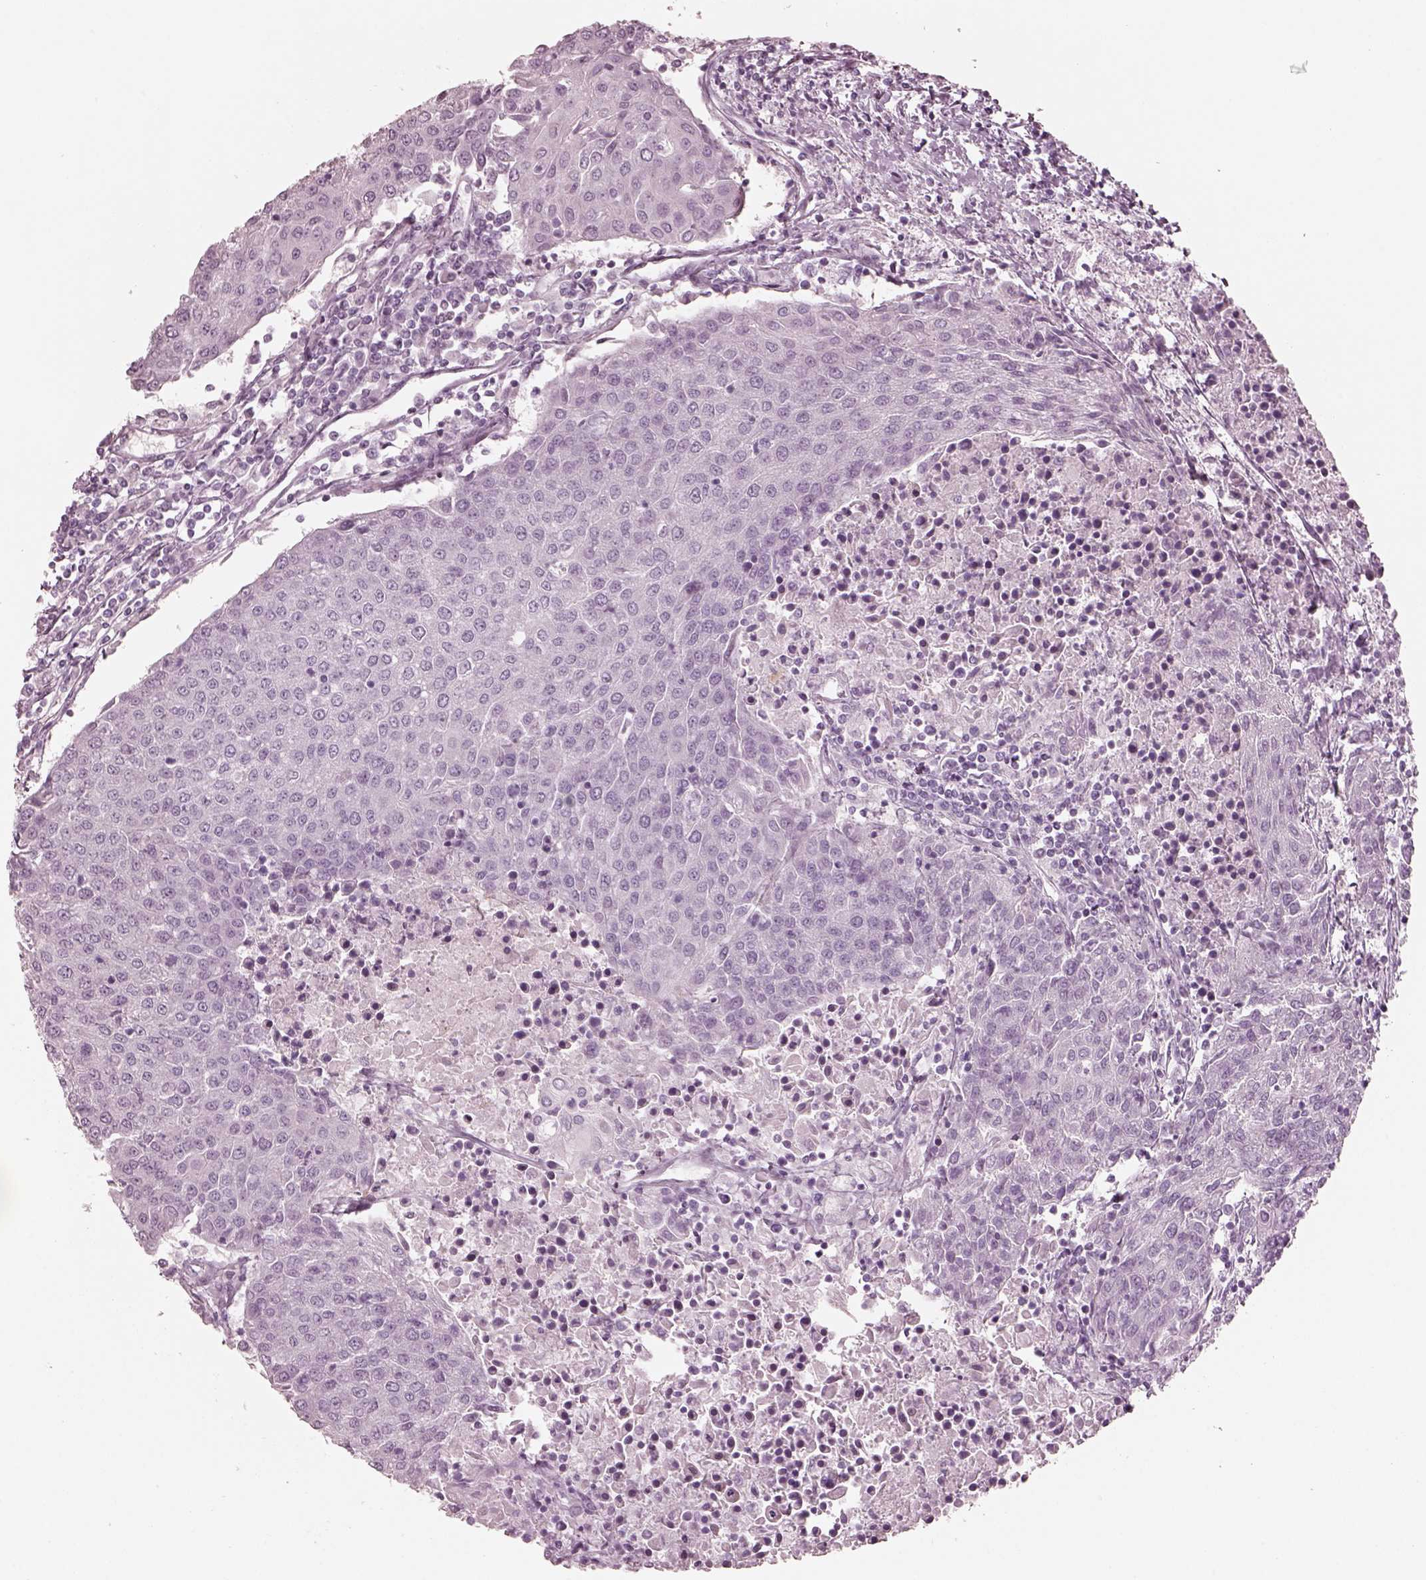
{"staining": {"intensity": "negative", "quantity": "none", "location": "none"}, "tissue": "urothelial cancer", "cell_type": "Tumor cells", "image_type": "cancer", "snomed": [{"axis": "morphology", "description": "Urothelial carcinoma, High grade"}, {"axis": "topography", "description": "Urinary bladder"}], "caption": "Immunohistochemistry photomicrograph of neoplastic tissue: human urothelial carcinoma (high-grade) stained with DAB (3,3'-diaminobenzidine) exhibits no significant protein positivity in tumor cells.", "gene": "OPN4", "patient": {"sex": "female", "age": 85}}